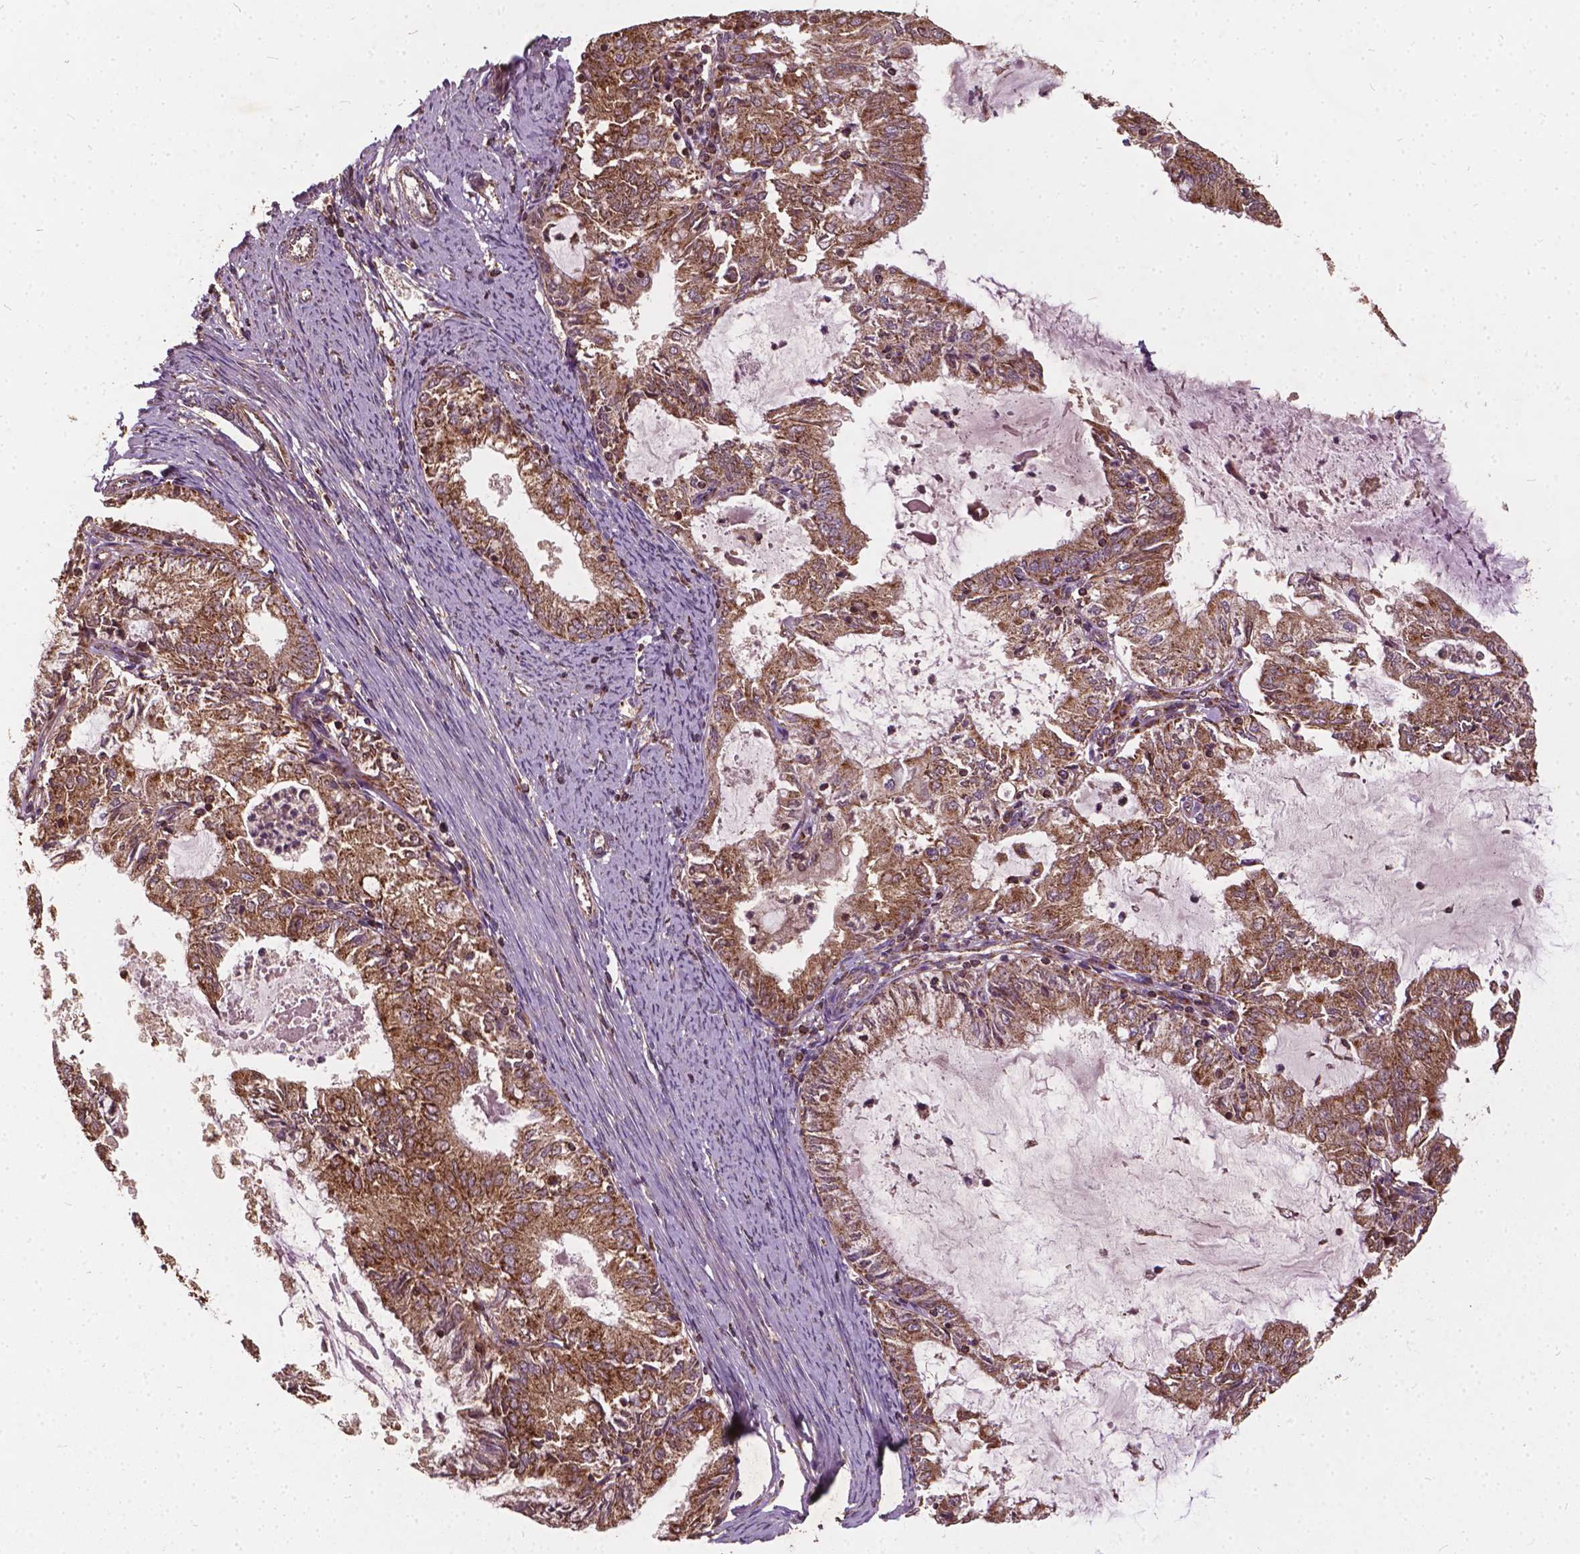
{"staining": {"intensity": "moderate", "quantity": ">75%", "location": "cytoplasmic/membranous"}, "tissue": "endometrial cancer", "cell_type": "Tumor cells", "image_type": "cancer", "snomed": [{"axis": "morphology", "description": "Adenocarcinoma, NOS"}, {"axis": "topography", "description": "Endometrium"}], "caption": "Protein expression analysis of human adenocarcinoma (endometrial) reveals moderate cytoplasmic/membranous staining in approximately >75% of tumor cells.", "gene": "UBXN2A", "patient": {"sex": "female", "age": 57}}